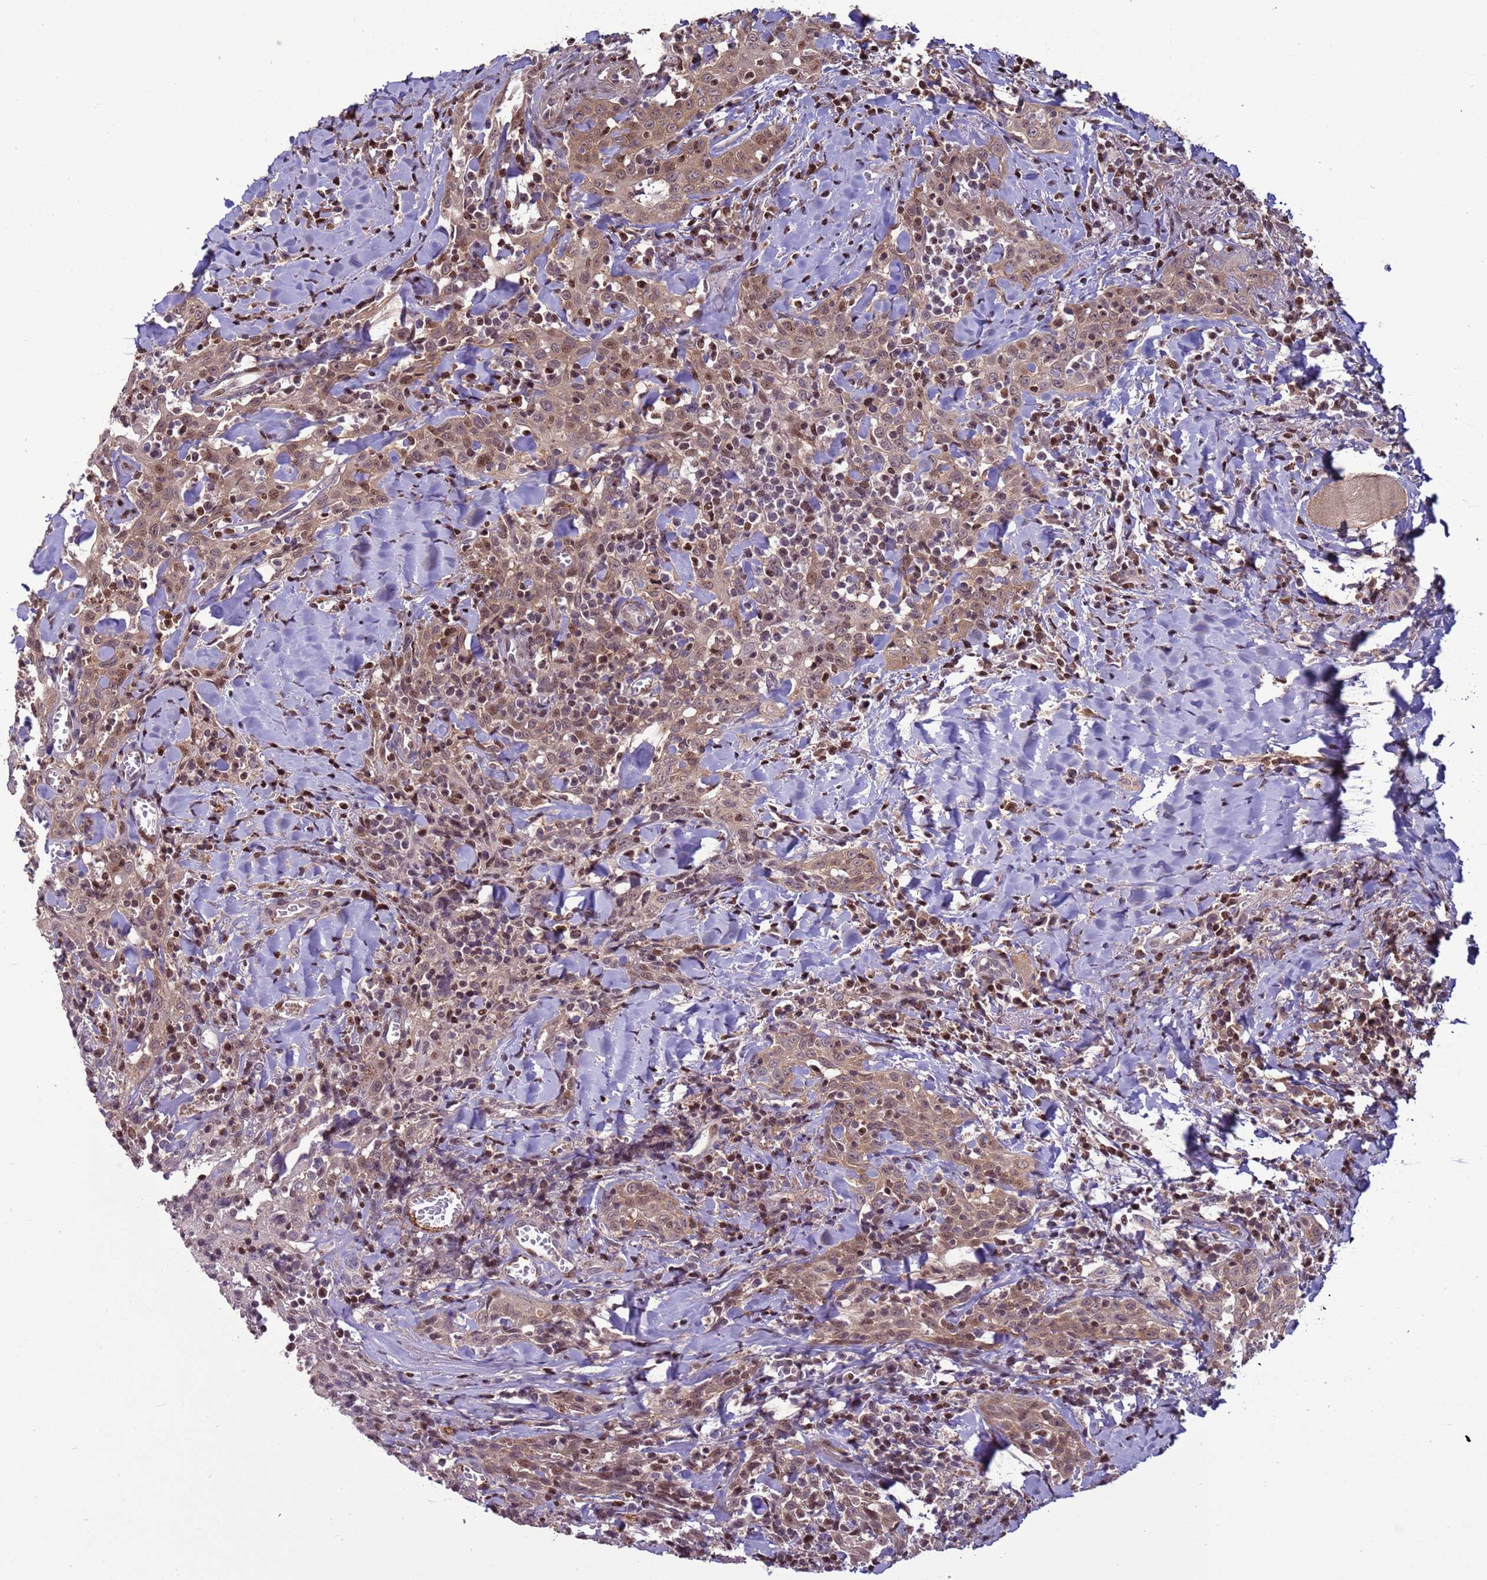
{"staining": {"intensity": "weak", "quantity": ">75%", "location": "cytoplasmic/membranous,nuclear"}, "tissue": "head and neck cancer", "cell_type": "Tumor cells", "image_type": "cancer", "snomed": [{"axis": "morphology", "description": "Squamous cell carcinoma, NOS"}, {"axis": "topography", "description": "Head-Neck"}], "caption": "This image displays immunohistochemistry (IHC) staining of head and neck cancer (squamous cell carcinoma), with low weak cytoplasmic/membranous and nuclear expression in approximately >75% of tumor cells.", "gene": "HGH1", "patient": {"sex": "female", "age": 70}}